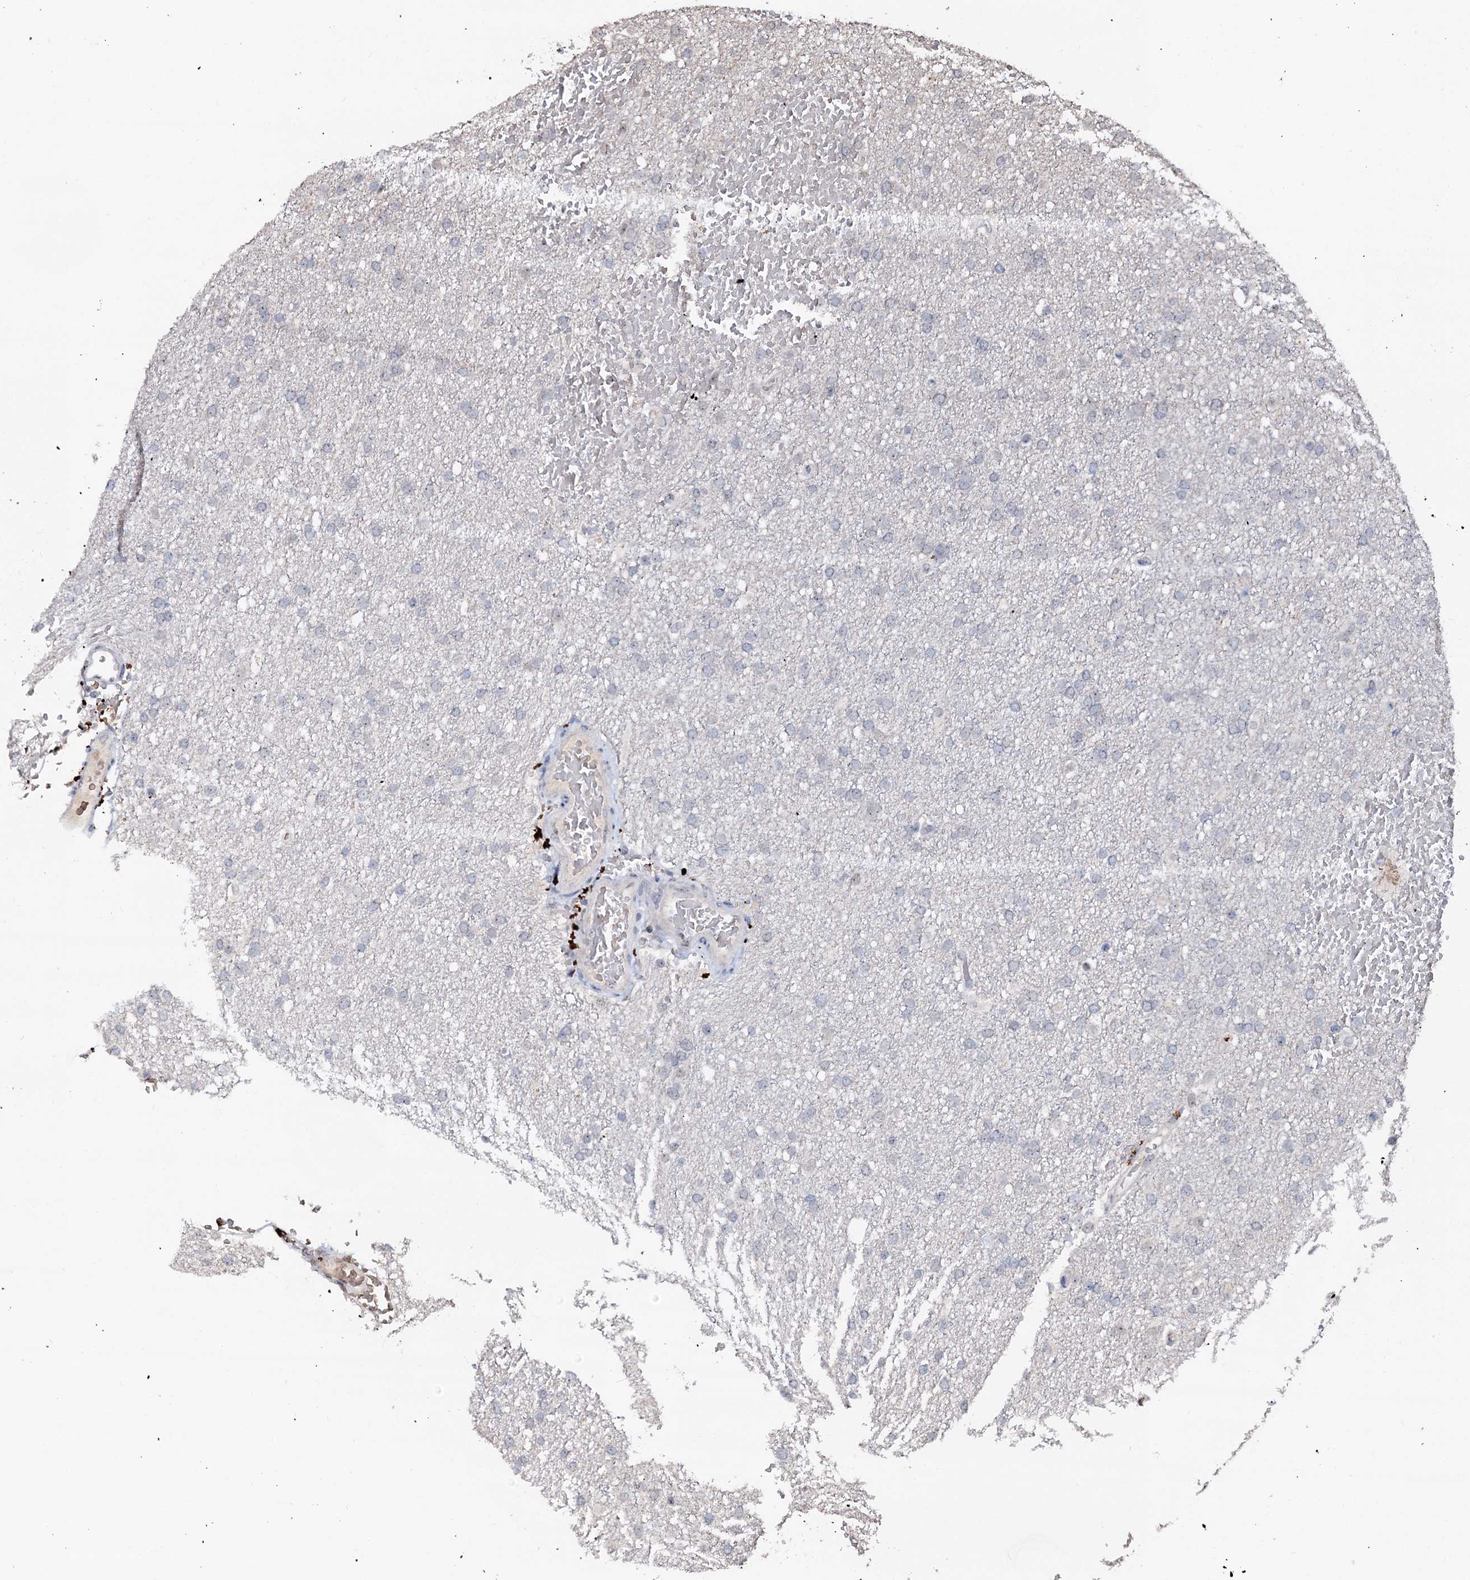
{"staining": {"intensity": "negative", "quantity": "none", "location": "none"}, "tissue": "glioma", "cell_type": "Tumor cells", "image_type": "cancer", "snomed": [{"axis": "morphology", "description": "Glioma, malignant, High grade"}, {"axis": "topography", "description": "Cerebral cortex"}], "caption": "Immunohistochemical staining of glioma exhibits no significant positivity in tumor cells.", "gene": "SUPT7L", "patient": {"sex": "female", "age": 36}}